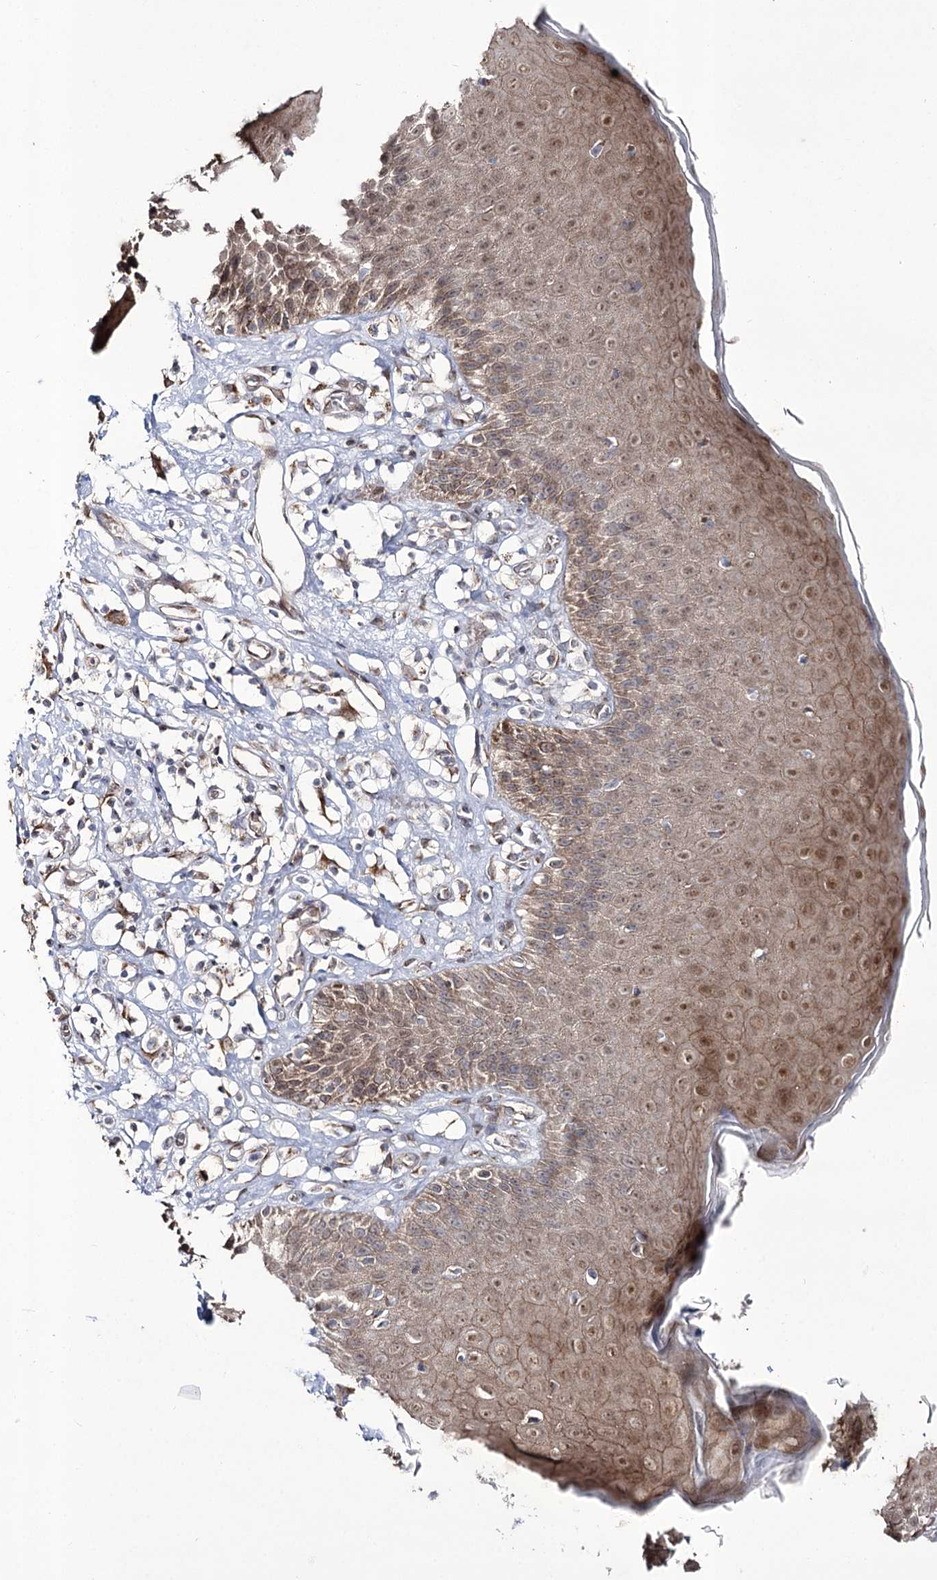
{"staining": {"intensity": "moderate", "quantity": ">75%", "location": "cytoplasmic/membranous"}, "tissue": "skin", "cell_type": "Epidermal cells", "image_type": "normal", "snomed": [{"axis": "morphology", "description": "Normal tissue, NOS"}, {"axis": "topography", "description": "Vulva"}], "caption": "Skin stained with DAB (3,3'-diaminobenzidine) immunohistochemistry (IHC) displays medium levels of moderate cytoplasmic/membranous positivity in approximately >75% of epidermal cells. The protein is stained brown, and the nuclei are stained in blue (DAB (3,3'-diaminobenzidine) IHC with brightfield microscopy, high magnification).", "gene": "REXO2", "patient": {"sex": "female", "age": 68}}